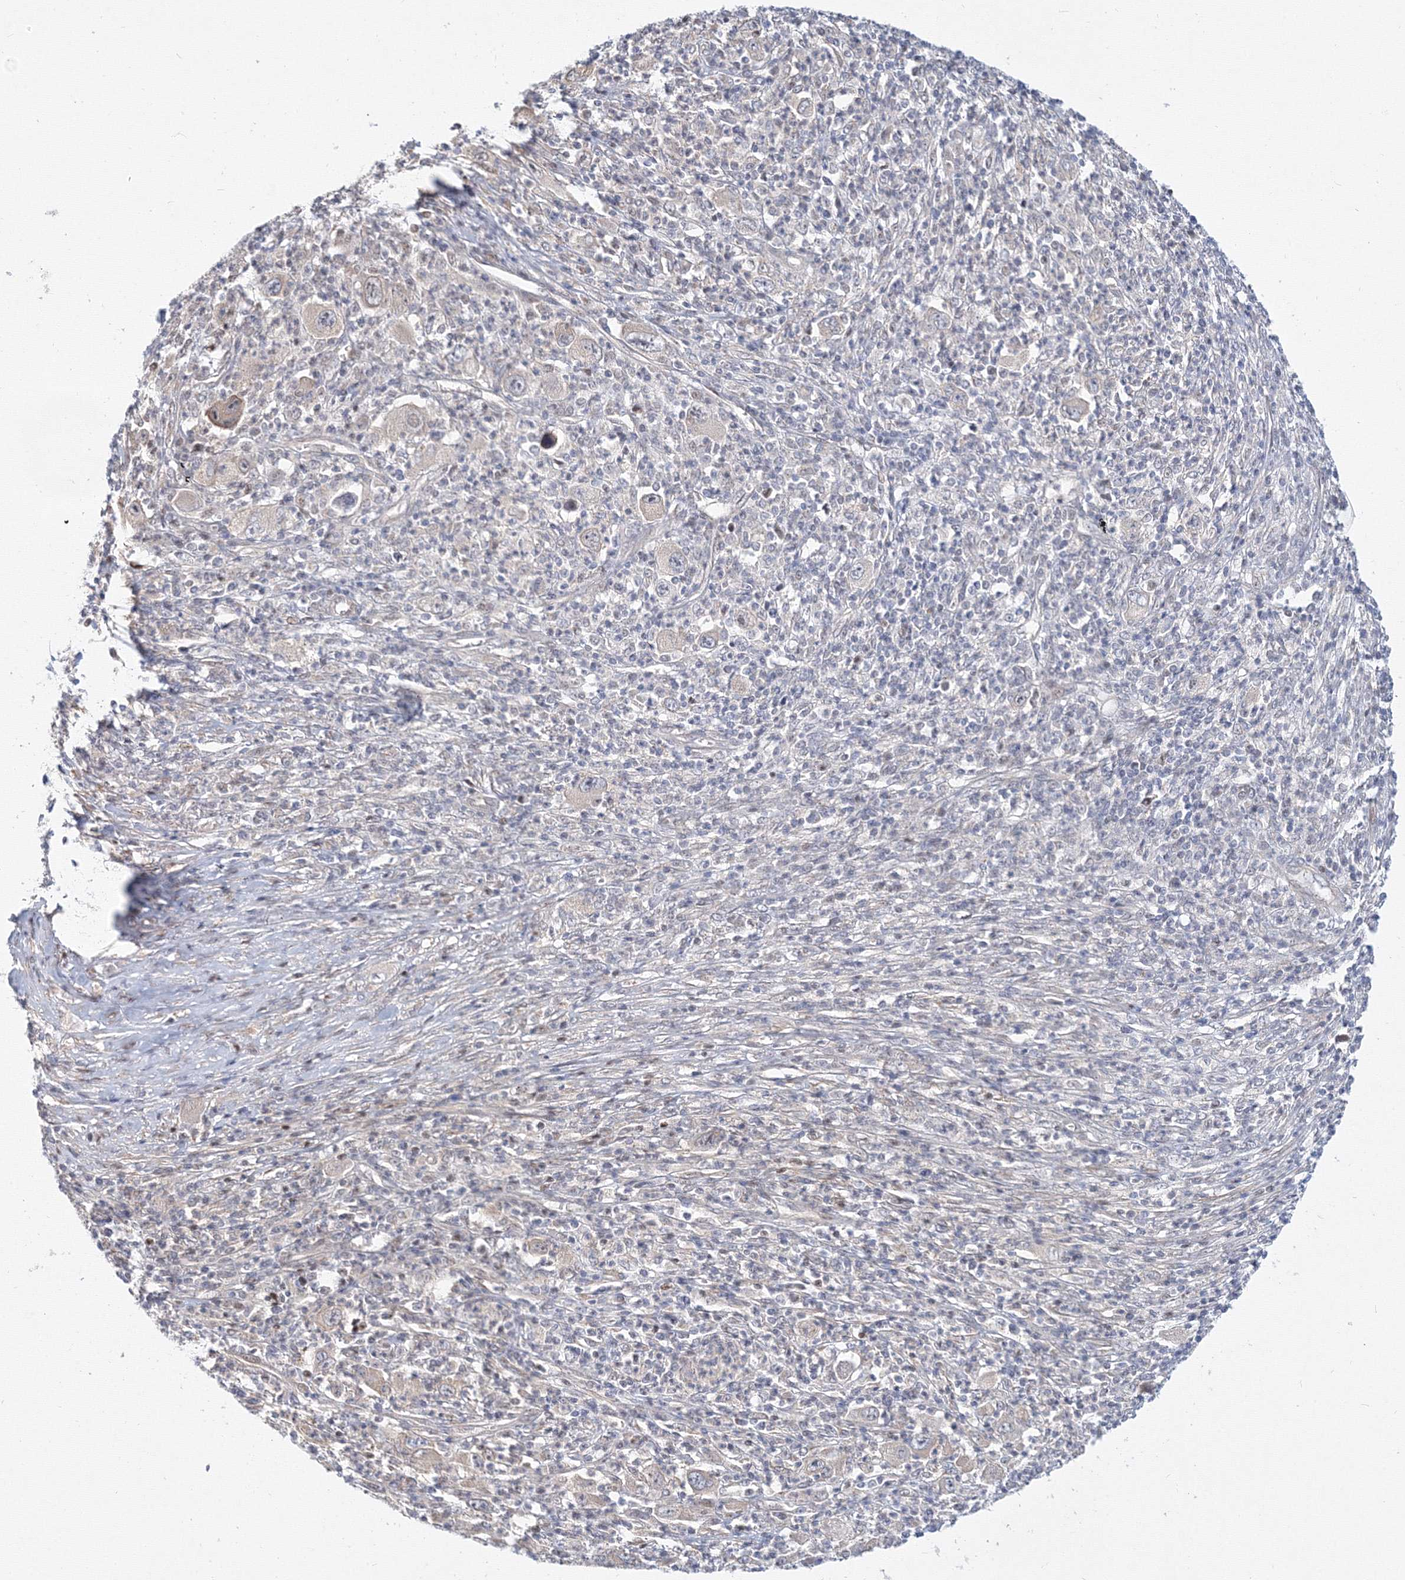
{"staining": {"intensity": "weak", "quantity": "<25%", "location": "cytoplasmic/membranous"}, "tissue": "melanoma", "cell_type": "Tumor cells", "image_type": "cancer", "snomed": [{"axis": "morphology", "description": "Malignant melanoma, Metastatic site"}, {"axis": "topography", "description": "Skin"}], "caption": "A micrograph of melanoma stained for a protein shows no brown staining in tumor cells.", "gene": "ARHGAP21", "patient": {"sex": "female", "age": 56}}